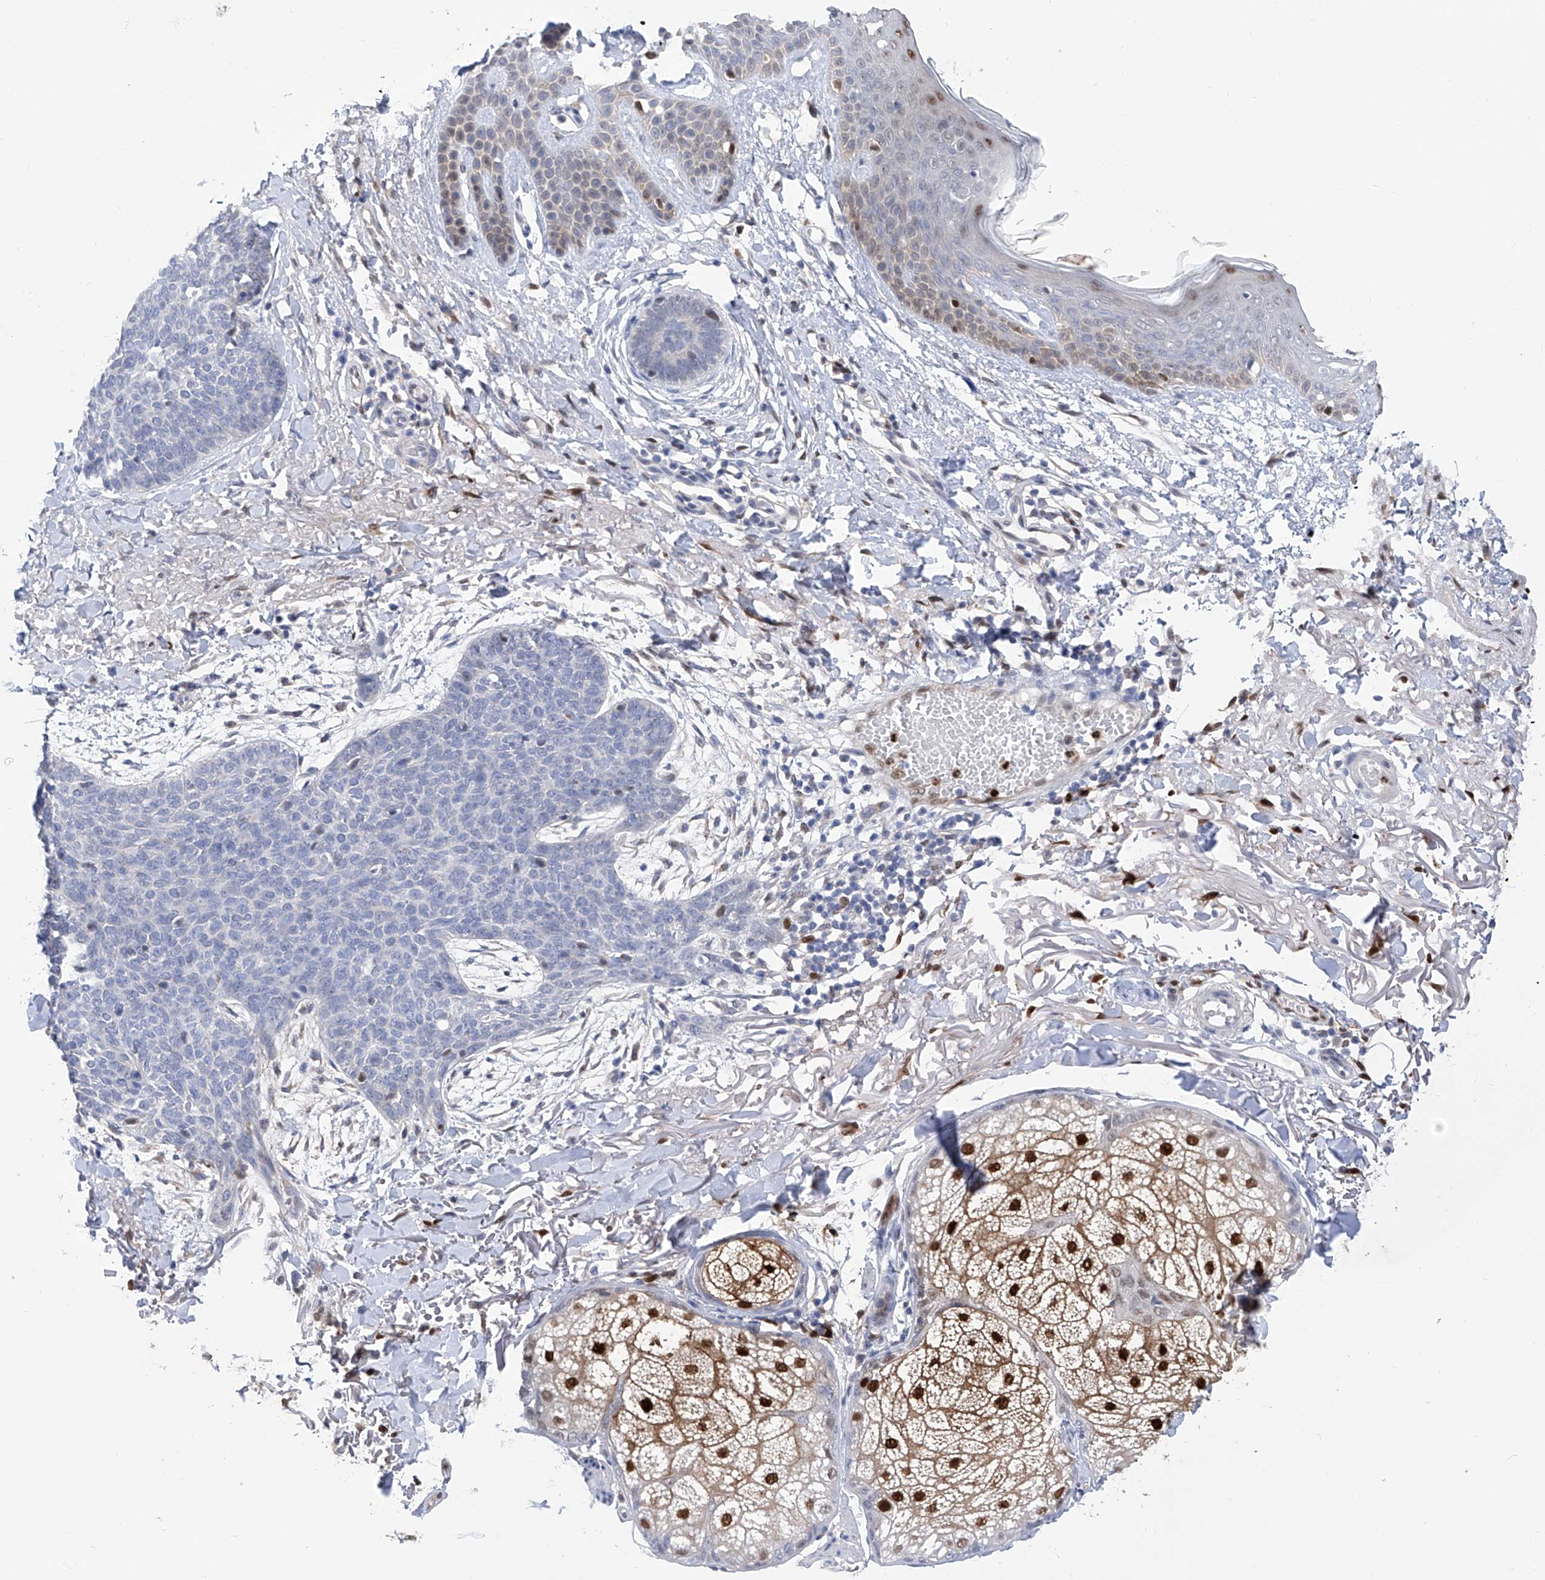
{"staining": {"intensity": "strong", "quantity": "<25%", "location": "nuclear"}, "tissue": "skin cancer", "cell_type": "Tumor cells", "image_type": "cancer", "snomed": [{"axis": "morphology", "description": "Basal cell carcinoma"}, {"axis": "topography", "description": "Skin"}], "caption": "Immunohistochemistry (IHC) image of neoplastic tissue: human skin basal cell carcinoma stained using IHC exhibits medium levels of strong protein expression localized specifically in the nuclear of tumor cells, appearing as a nuclear brown color.", "gene": "PHF20", "patient": {"sex": "male", "age": 85}}